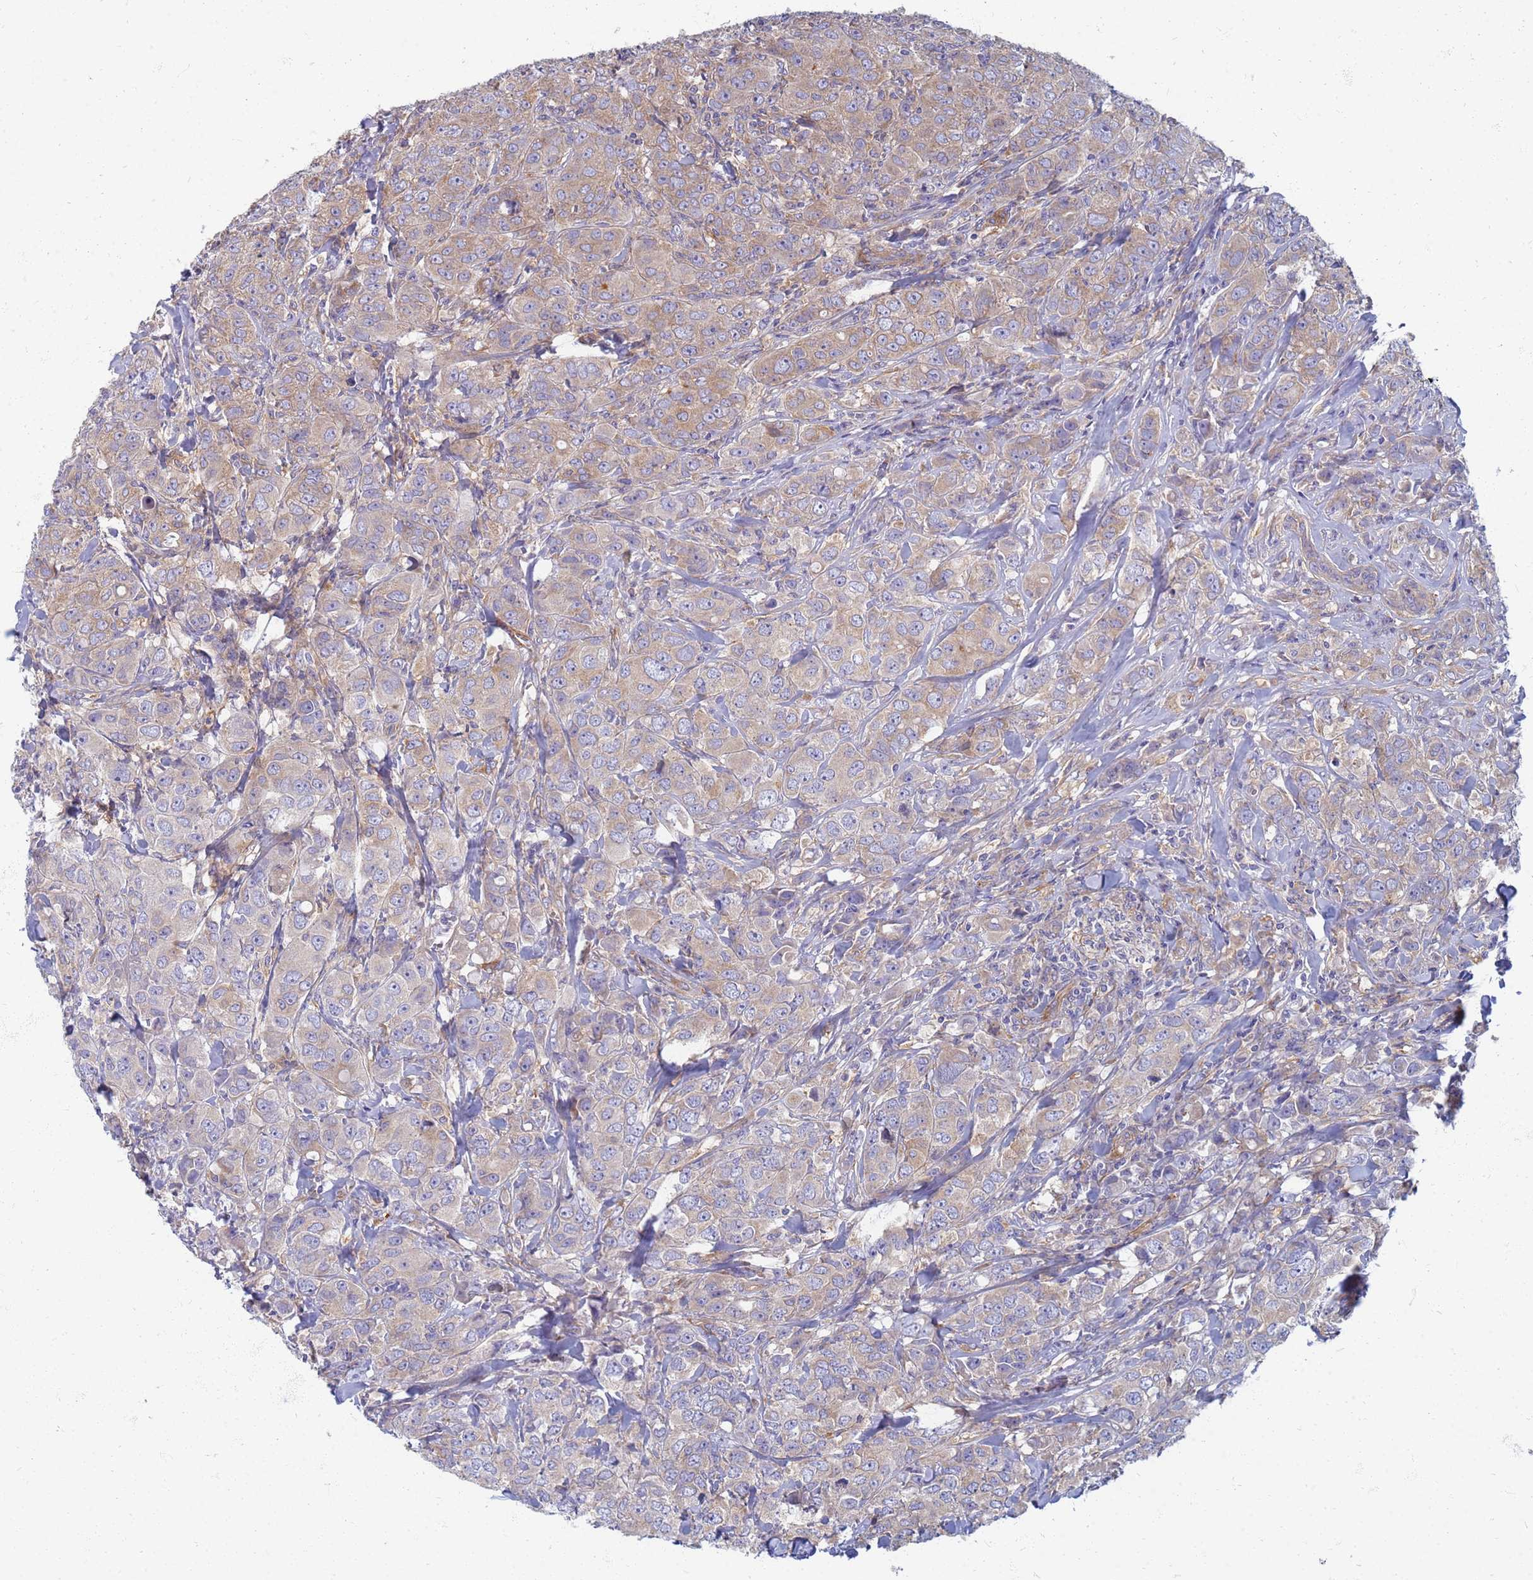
{"staining": {"intensity": "weak", "quantity": ">75%", "location": "cytoplasmic/membranous"}, "tissue": "breast cancer", "cell_type": "Tumor cells", "image_type": "cancer", "snomed": [{"axis": "morphology", "description": "Duct carcinoma"}, {"axis": "topography", "description": "Breast"}], "caption": "A high-resolution image shows immunohistochemistry (IHC) staining of breast infiltrating ductal carcinoma, which shows weak cytoplasmic/membranous positivity in approximately >75% of tumor cells.", "gene": "EEA1", "patient": {"sex": "female", "age": 43}}